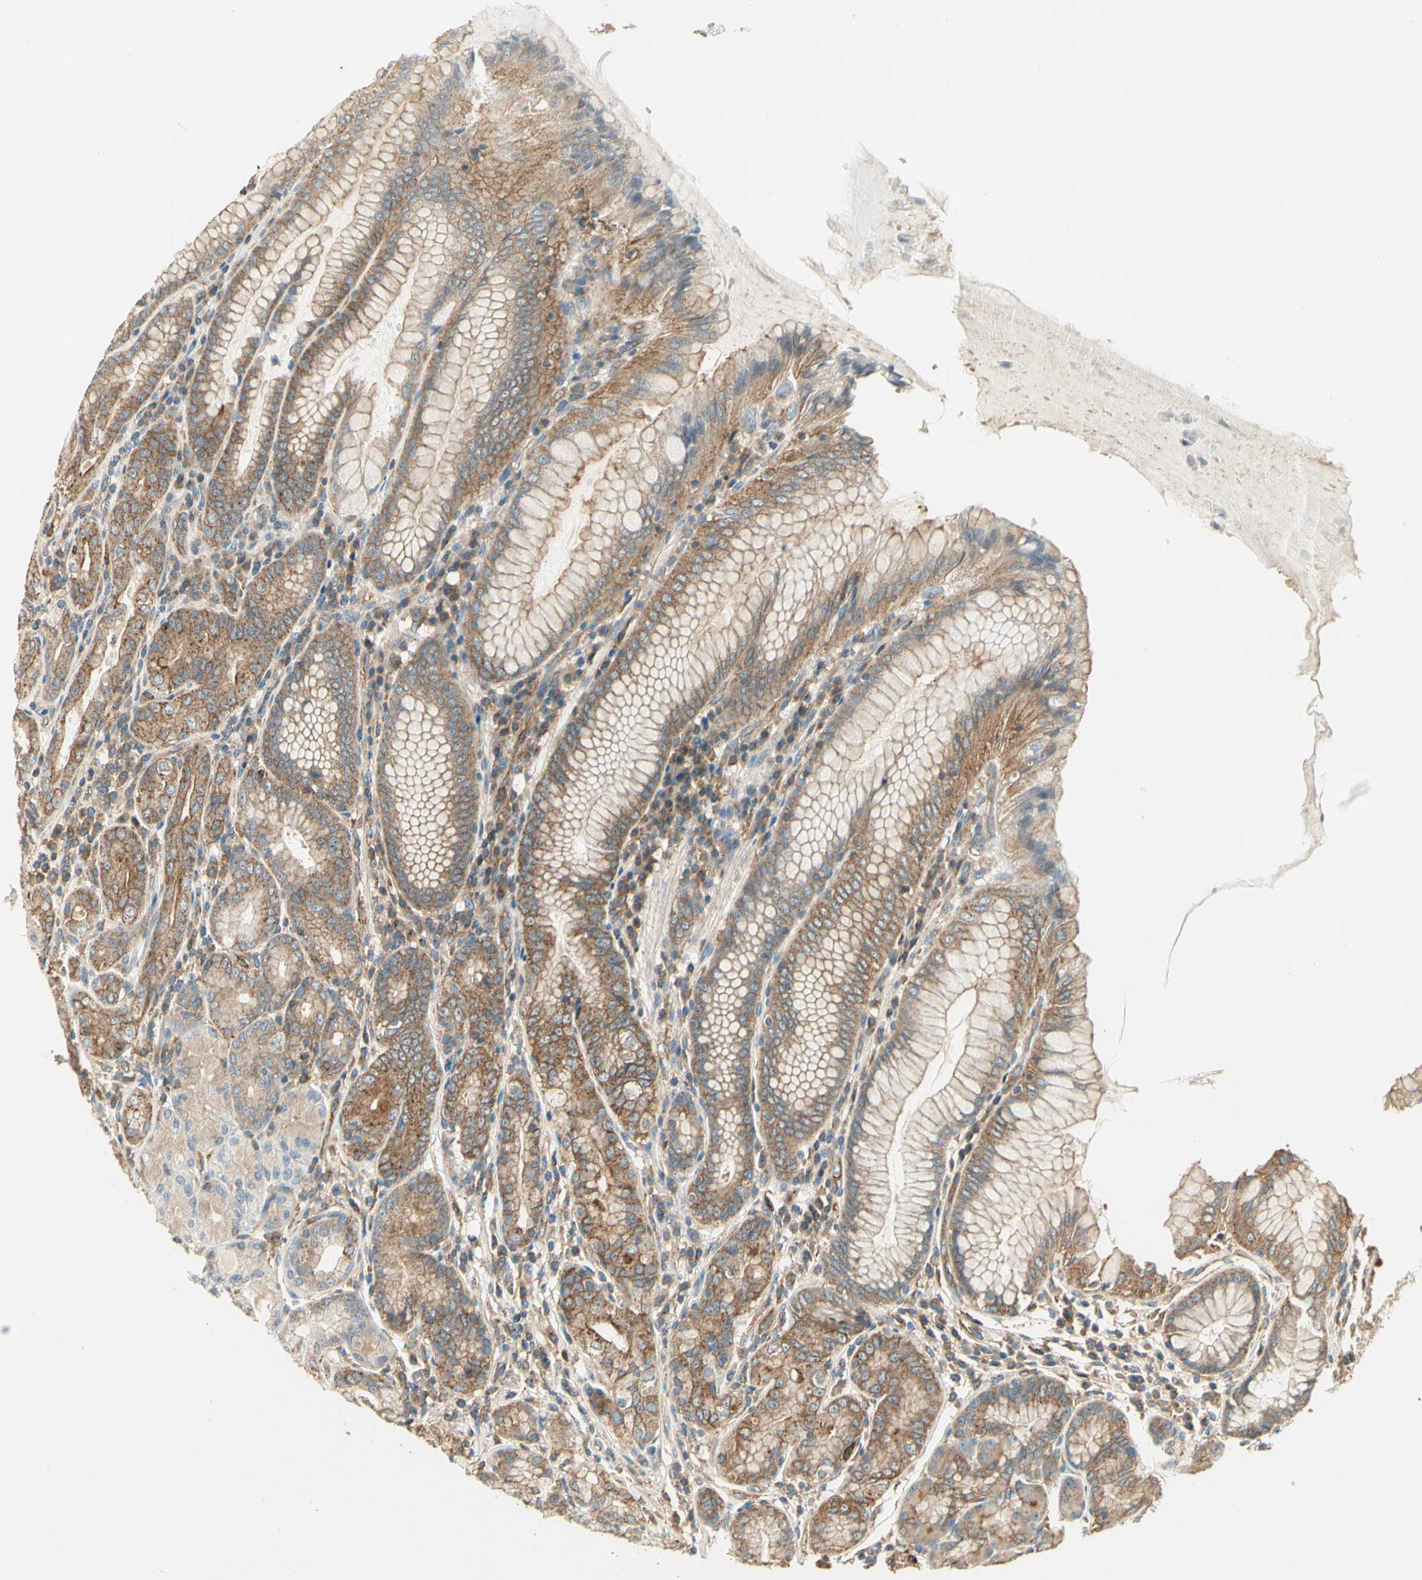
{"staining": {"intensity": "moderate", "quantity": ">75%", "location": "cytoplasmic/membranous"}, "tissue": "stomach", "cell_type": "Glandular cells", "image_type": "normal", "snomed": [{"axis": "morphology", "description": "Normal tissue, NOS"}, {"axis": "topography", "description": "Stomach, lower"}], "caption": "Stomach stained with DAB (3,3'-diaminobenzidine) immunohistochemistry shows medium levels of moderate cytoplasmic/membranous expression in about >75% of glandular cells. (IHC, brightfield microscopy, high magnification).", "gene": "AGFG1", "patient": {"sex": "female", "age": 76}}